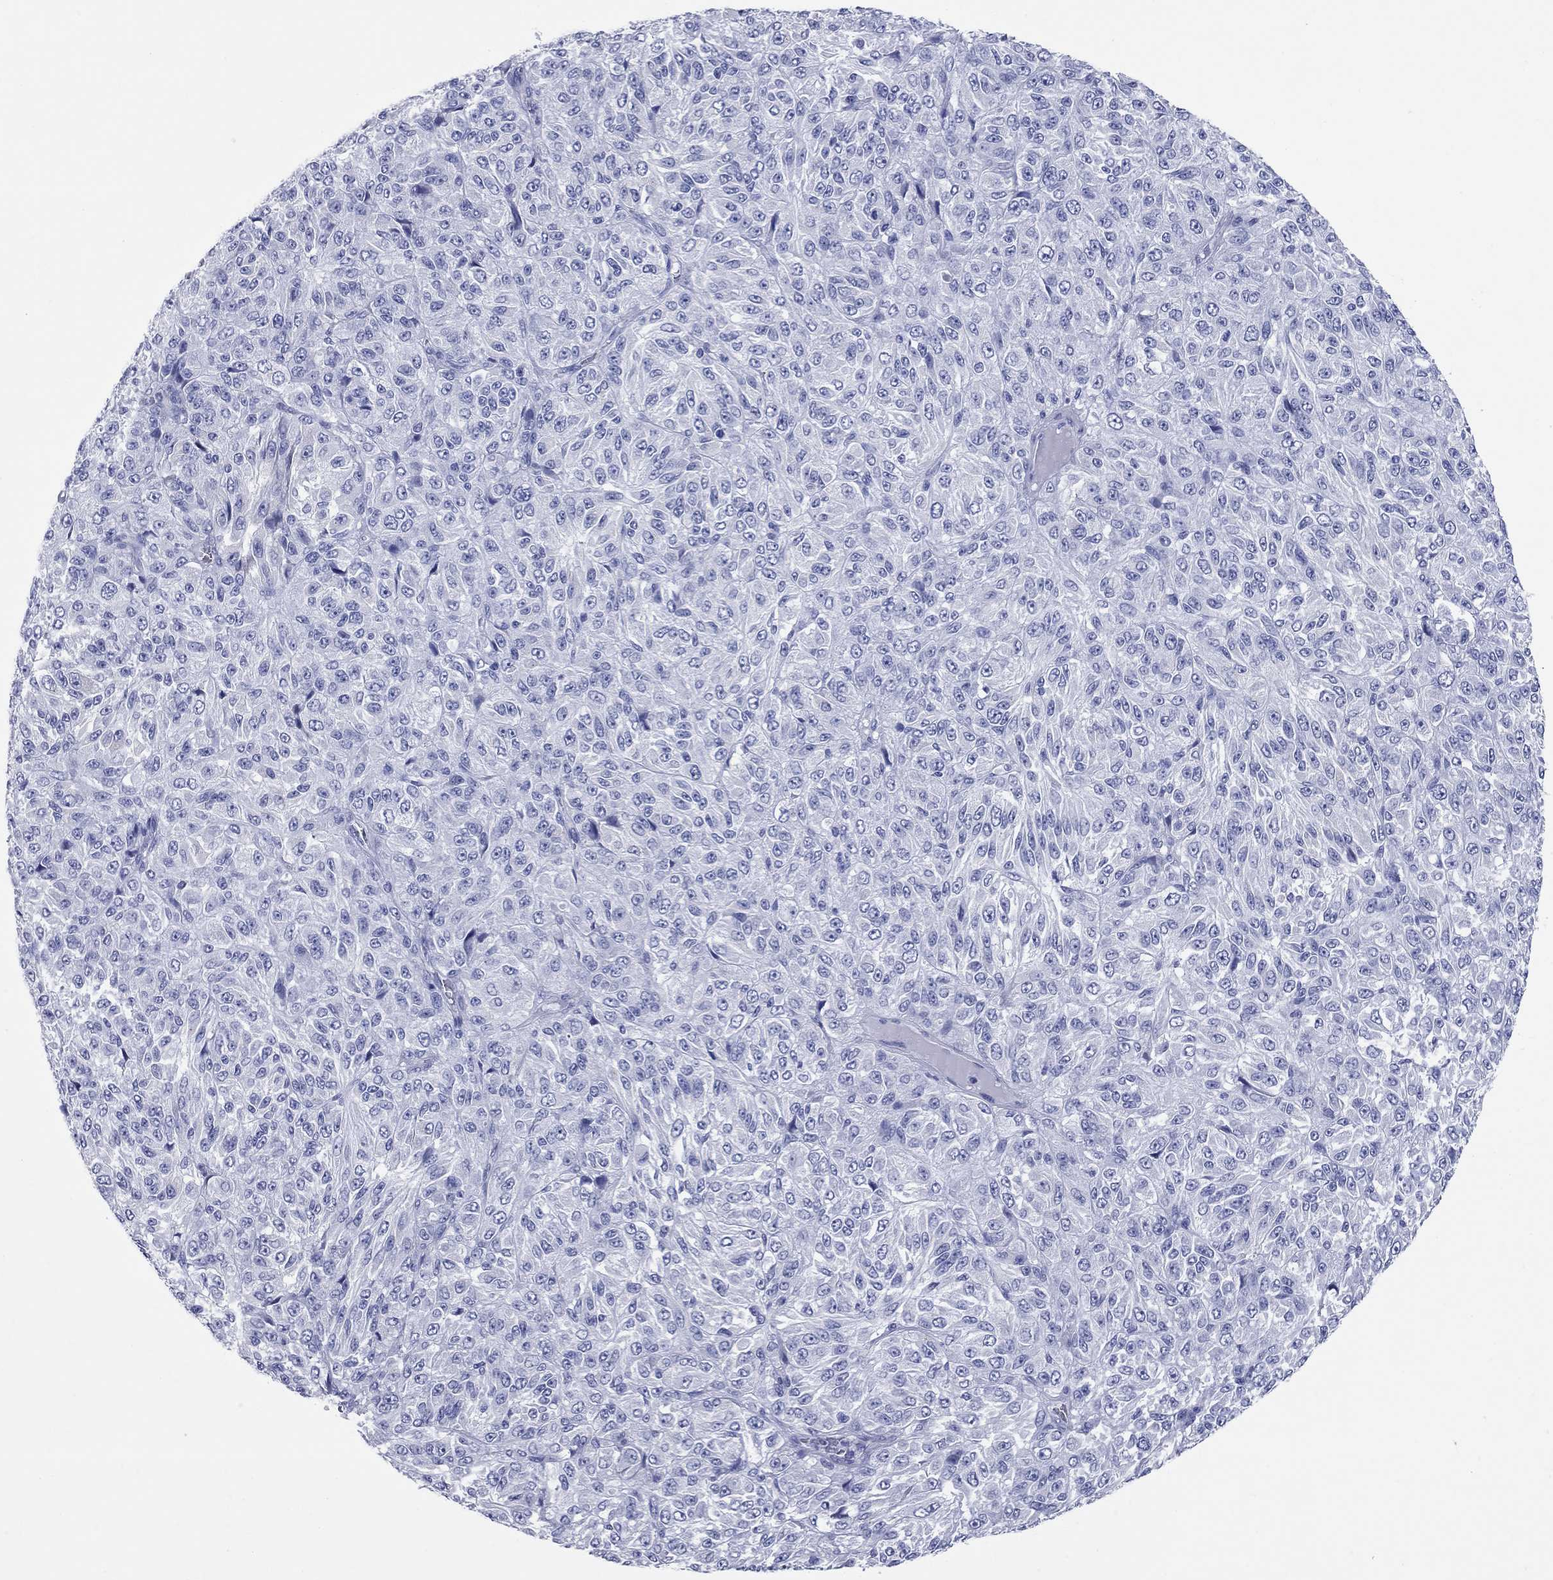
{"staining": {"intensity": "negative", "quantity": "none", "location": "none"}, "tissue": "melanoma", "cell_type": "Tumor cells", "image_type": "cancer", "snomed": [{"axis": "morphology", "description": "Malignant melanoma, Metastatic site"}, {"axis": "topography", "description": "Brain"}], "caption": "Immunohistochemistry of human melanoma shows no staining in tumor cells.", "gene": "CCNA1", "patient": {"sex": "female", "age": 56}}